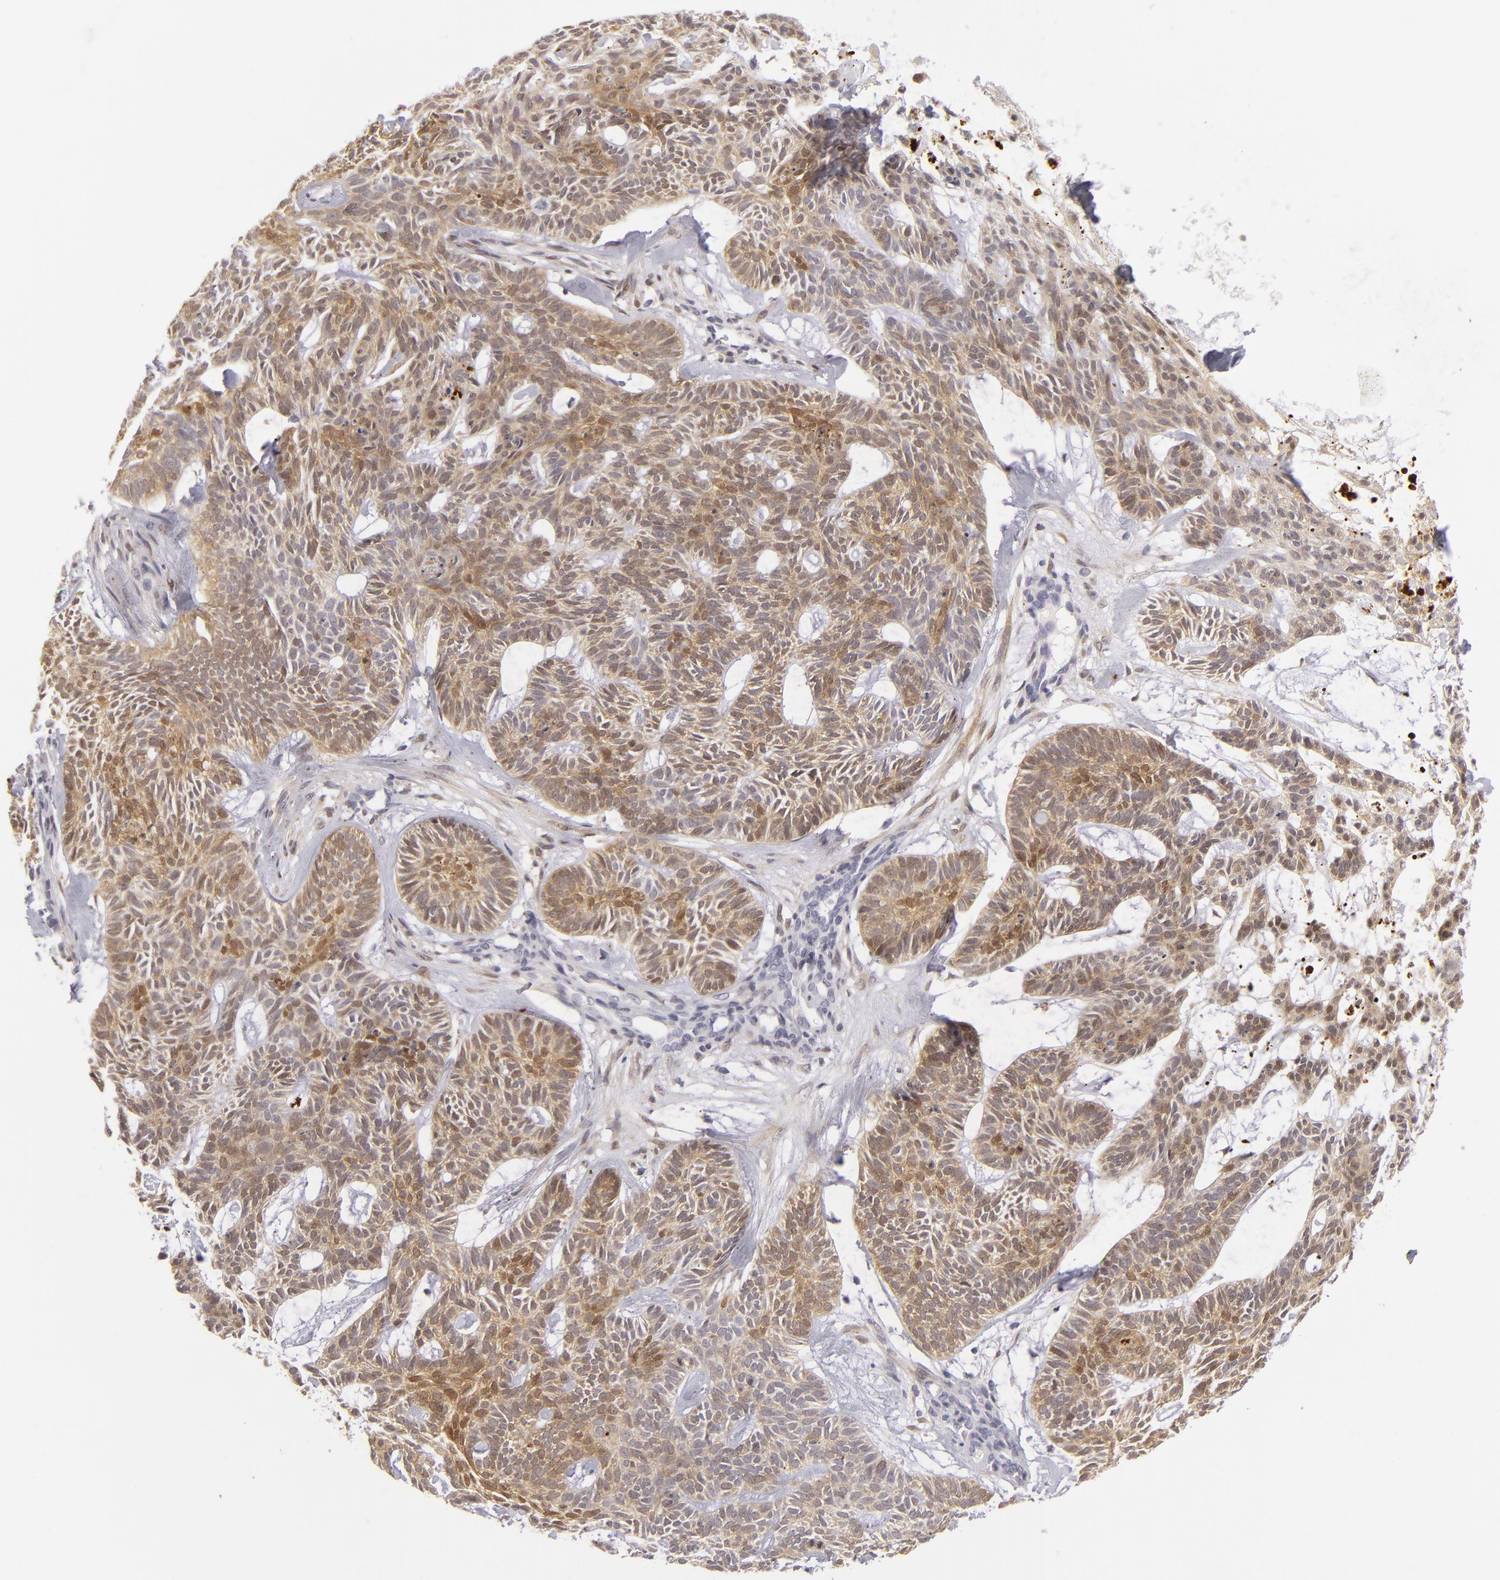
{"staining": {"intensity": "moderate", "quantity": "25%-75%", "location": "cytoplasmic/membranous"}, "tissue": "skin cancer", "cell_type": "Tumor cells", "image_type": "cancer", "snomed": [{"axis": "morphology", "description": "Basal cell carcinoma"}, {"axis": "topography", "description": "Skin"}], "caption": "Immunohistochemical staining of human skin basal cell carcinoma demonstrates medium levels of moderate cytoplasmic/membranous positivity in about 25%-75% of tumor cells.", "gene": "EFS", "patient": {"sex": "male", "age": 75}}